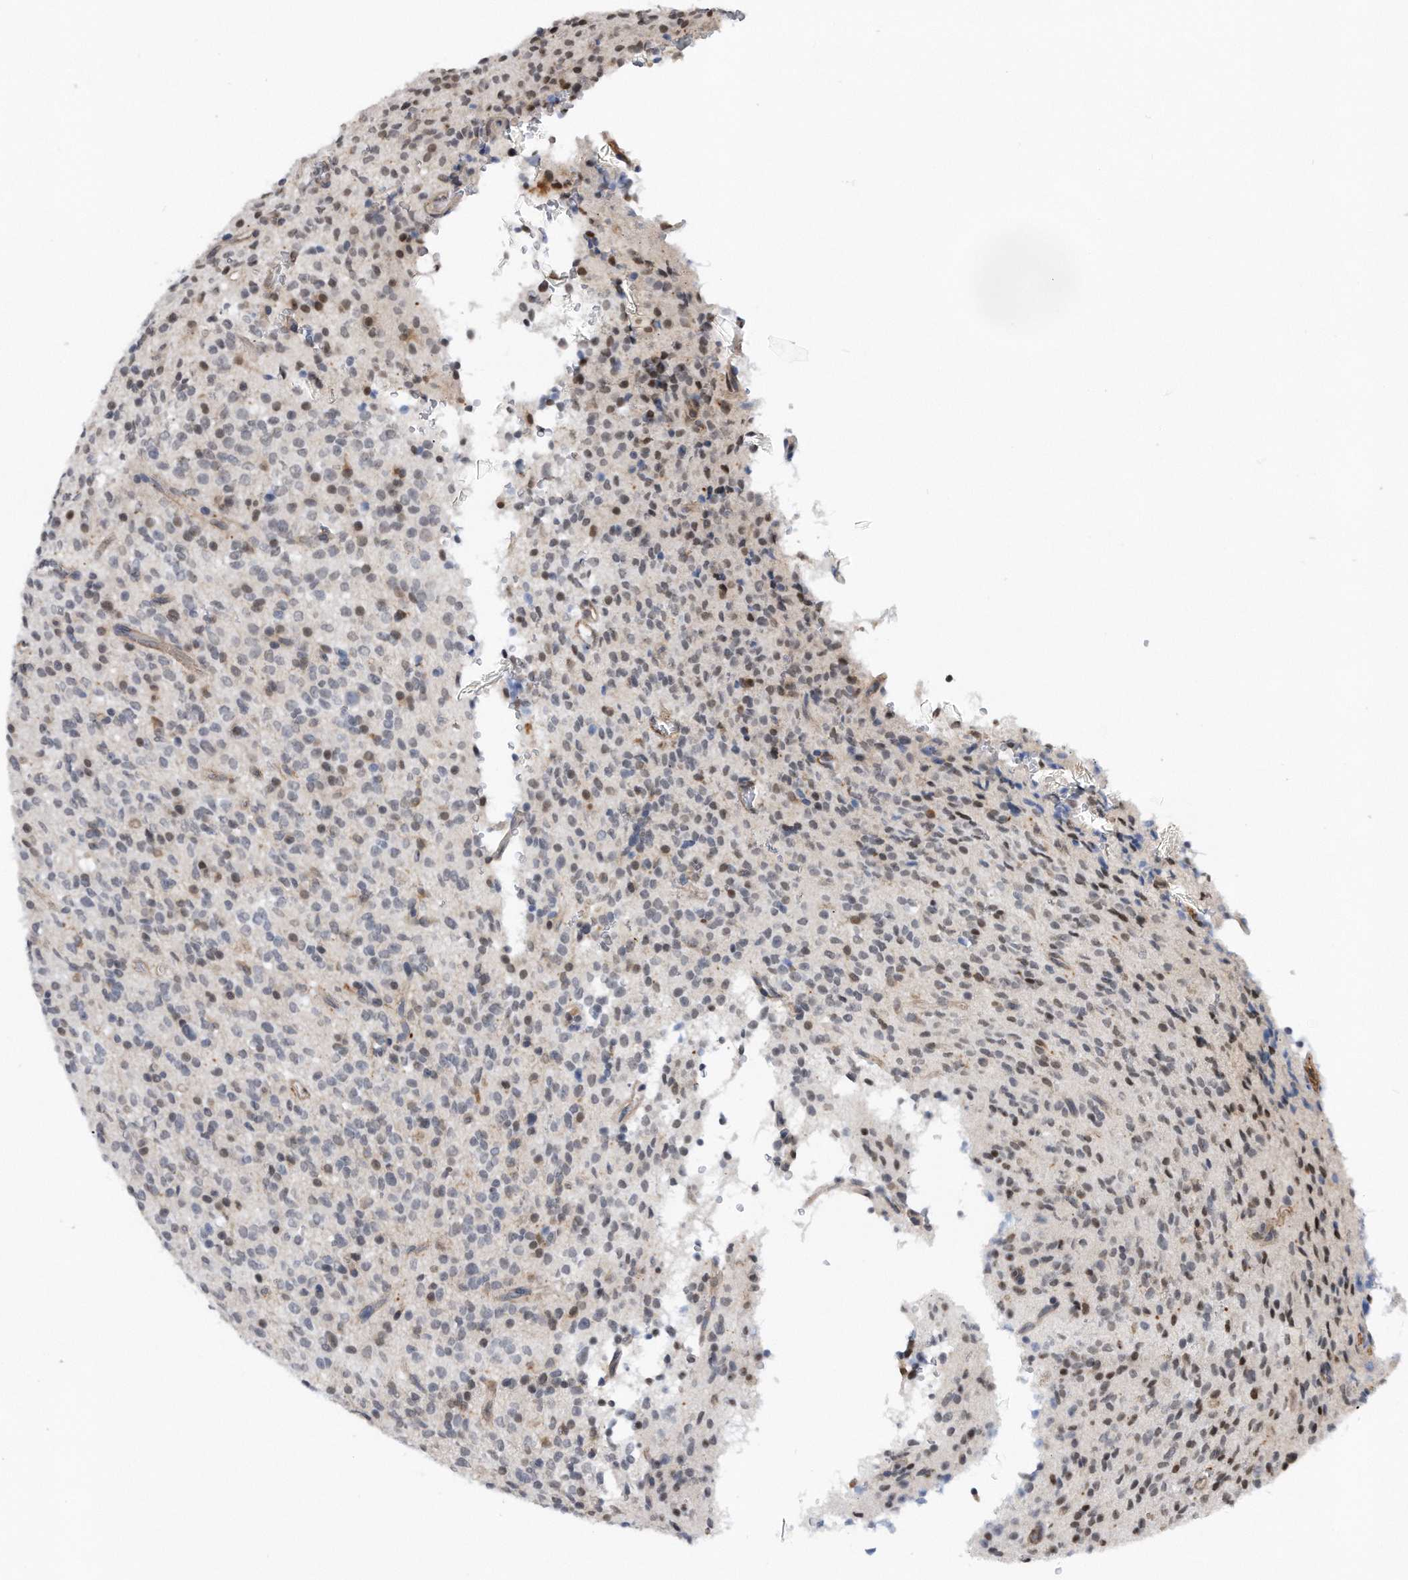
{"staining": {"intensity": "weak", "quantity": "25%-75%", "location": "cytoplasmic/membranous,nuclear"}, "tissue": "glioma", "cell_type": "Tumor cells", "image_type": "cancer", "snomed": [{"axis": "morphology", "description": "Glioma, malignant, High grade"}, {"axis": "topography", "description": "Brain"}], "caption": "This is a histology image of immunohistochemistry (IHC) staining of glioma, which shows weak expression in the cytoplasmic/membranous and nuclear of tumor cells.", "gene": "TP53INP1", "patient": {"sex": "male", "age": 34}}